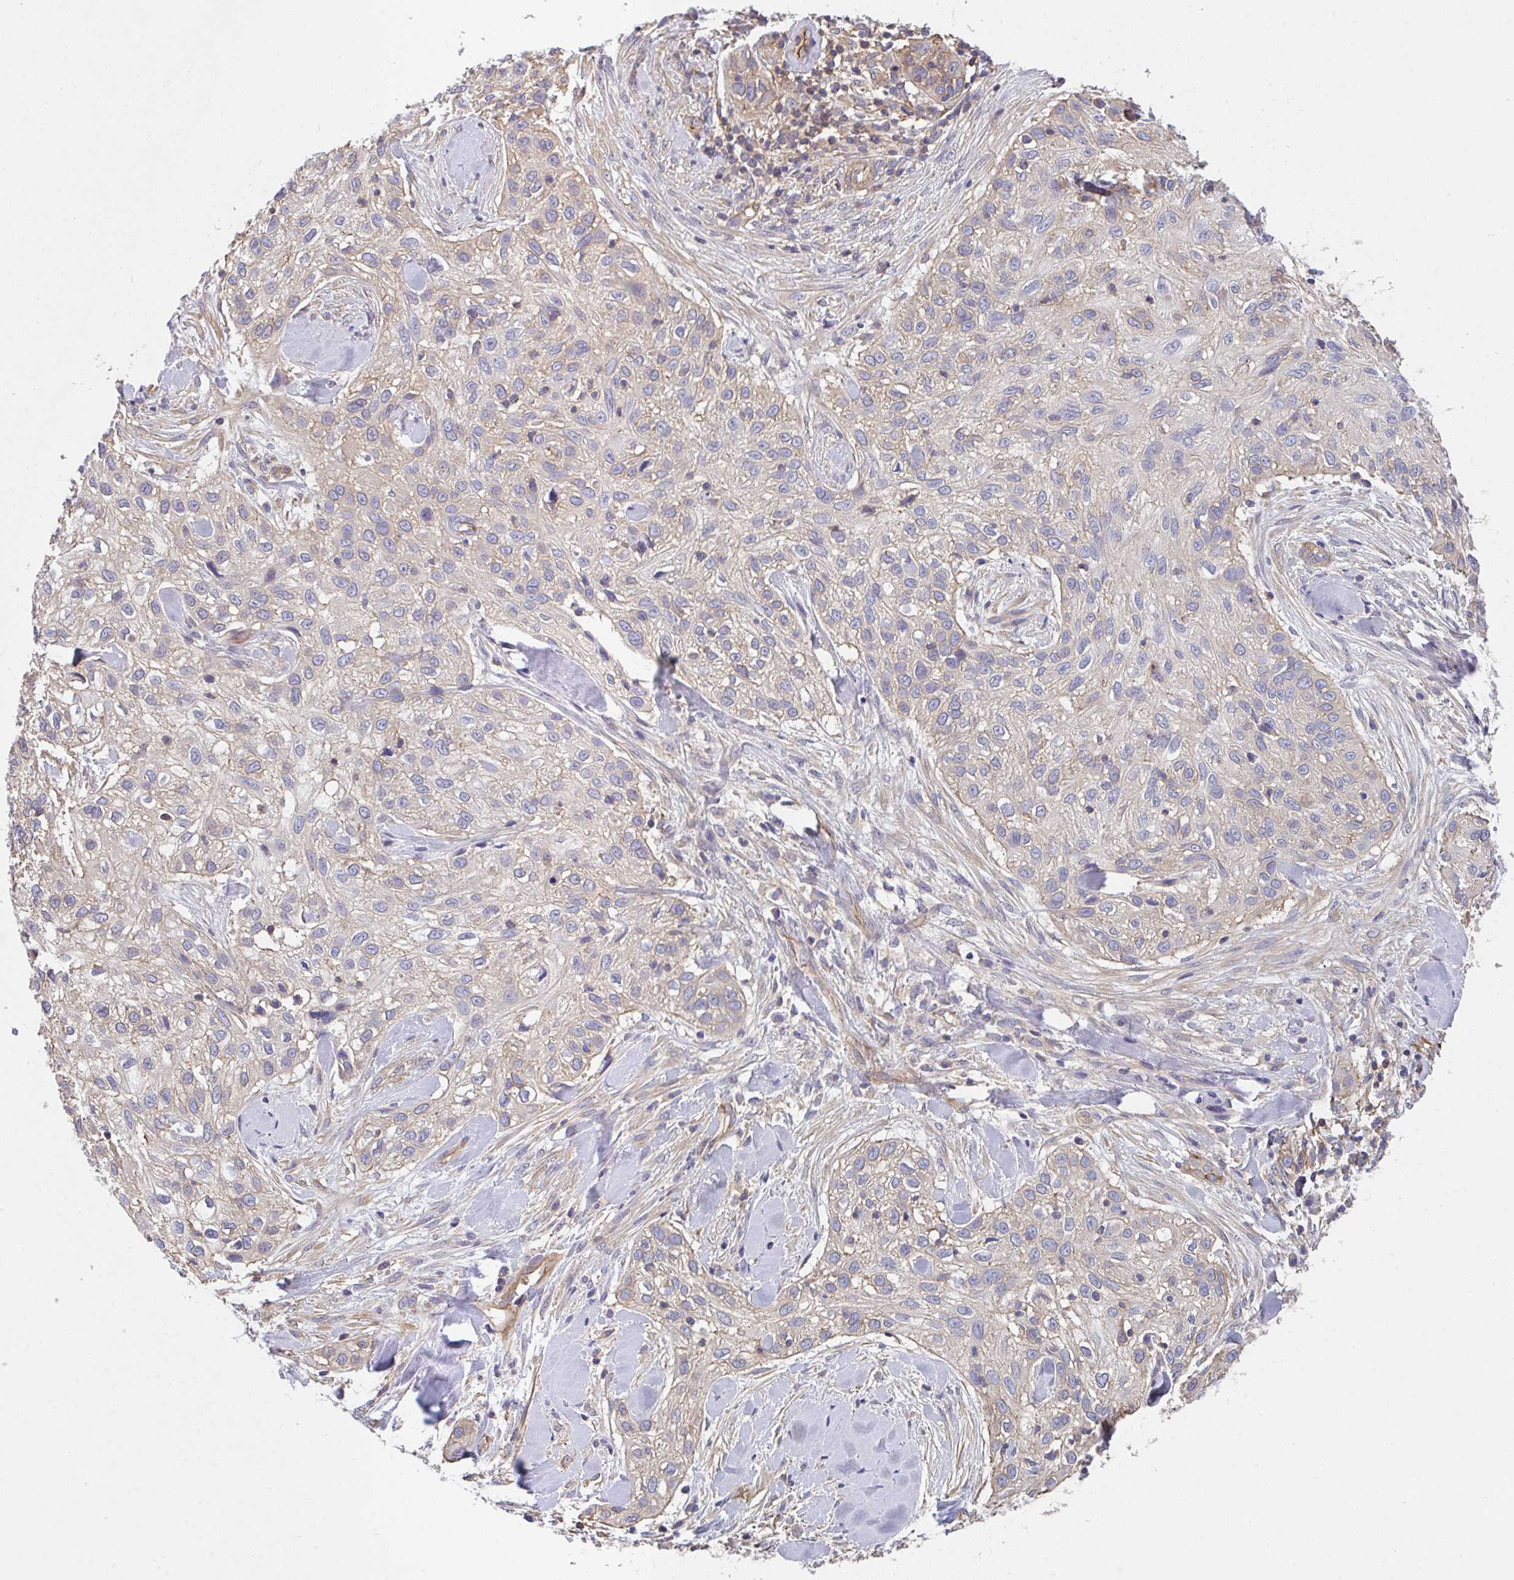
{"staining": {"intensity": "weak", "quantity": "<25%", "location": "cytoplasmic/membranous"}, "tissue": "skin cancer", "cell_type": "Tumor cells", "image_type": "cancer", "snomed": [{"axis": "morphology", "description": "Squamous cell carcinoma, NOS"}, {"axis": "topography", "description": "Skin"}], "caption": "Photomicrograph shows no significant protein positivity in tumor cells of skin squamous cell carcinoma.", "gene": "TMEM229A", "patient": {"sex": "male", "age": 82}}